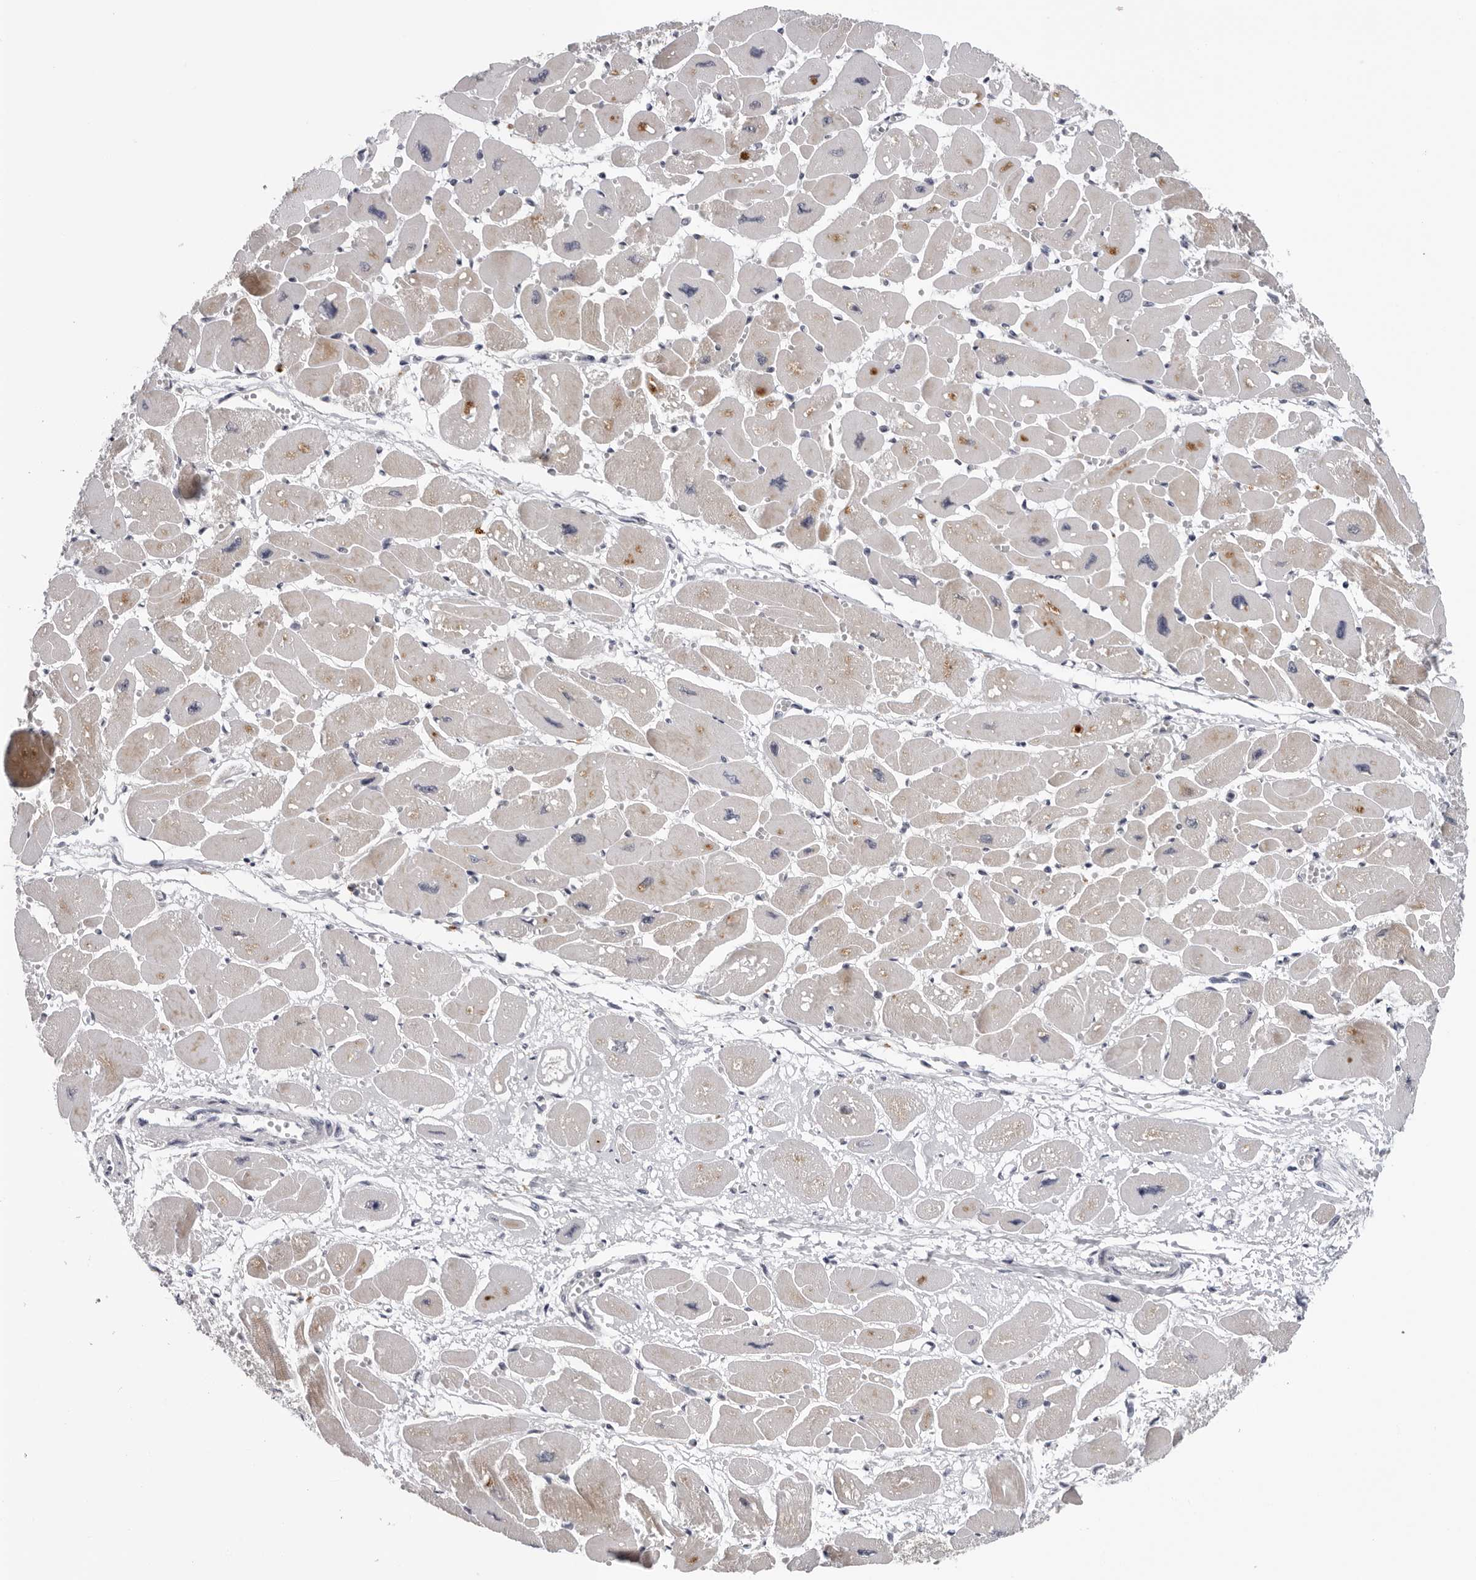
{"staining": {"intensity": "moderate", "quantity": "25%-75%", "location": "cytoplasmic/membranous"}, "tissue": "heart muscle", "cell_type": "Cardiomyocytes", "image_type": "normal", "snomed": [{"axis": "morphology", "description": "Normal tissue, NOS"}, {"axis": "topography", "description": "Heart"}], "caption": "Immunohistochemical staining of benign human heart muscle displays moderate cytoplasmic/membranous protein staining in about 25%-75% of cardiomyocytes. Using DAB (brown) and hematoxylin (blue) stains, captured at high magnification using brightfield microscopy.", "gene": "CPT2", "patient": {"sex": "female", "age": 54}}